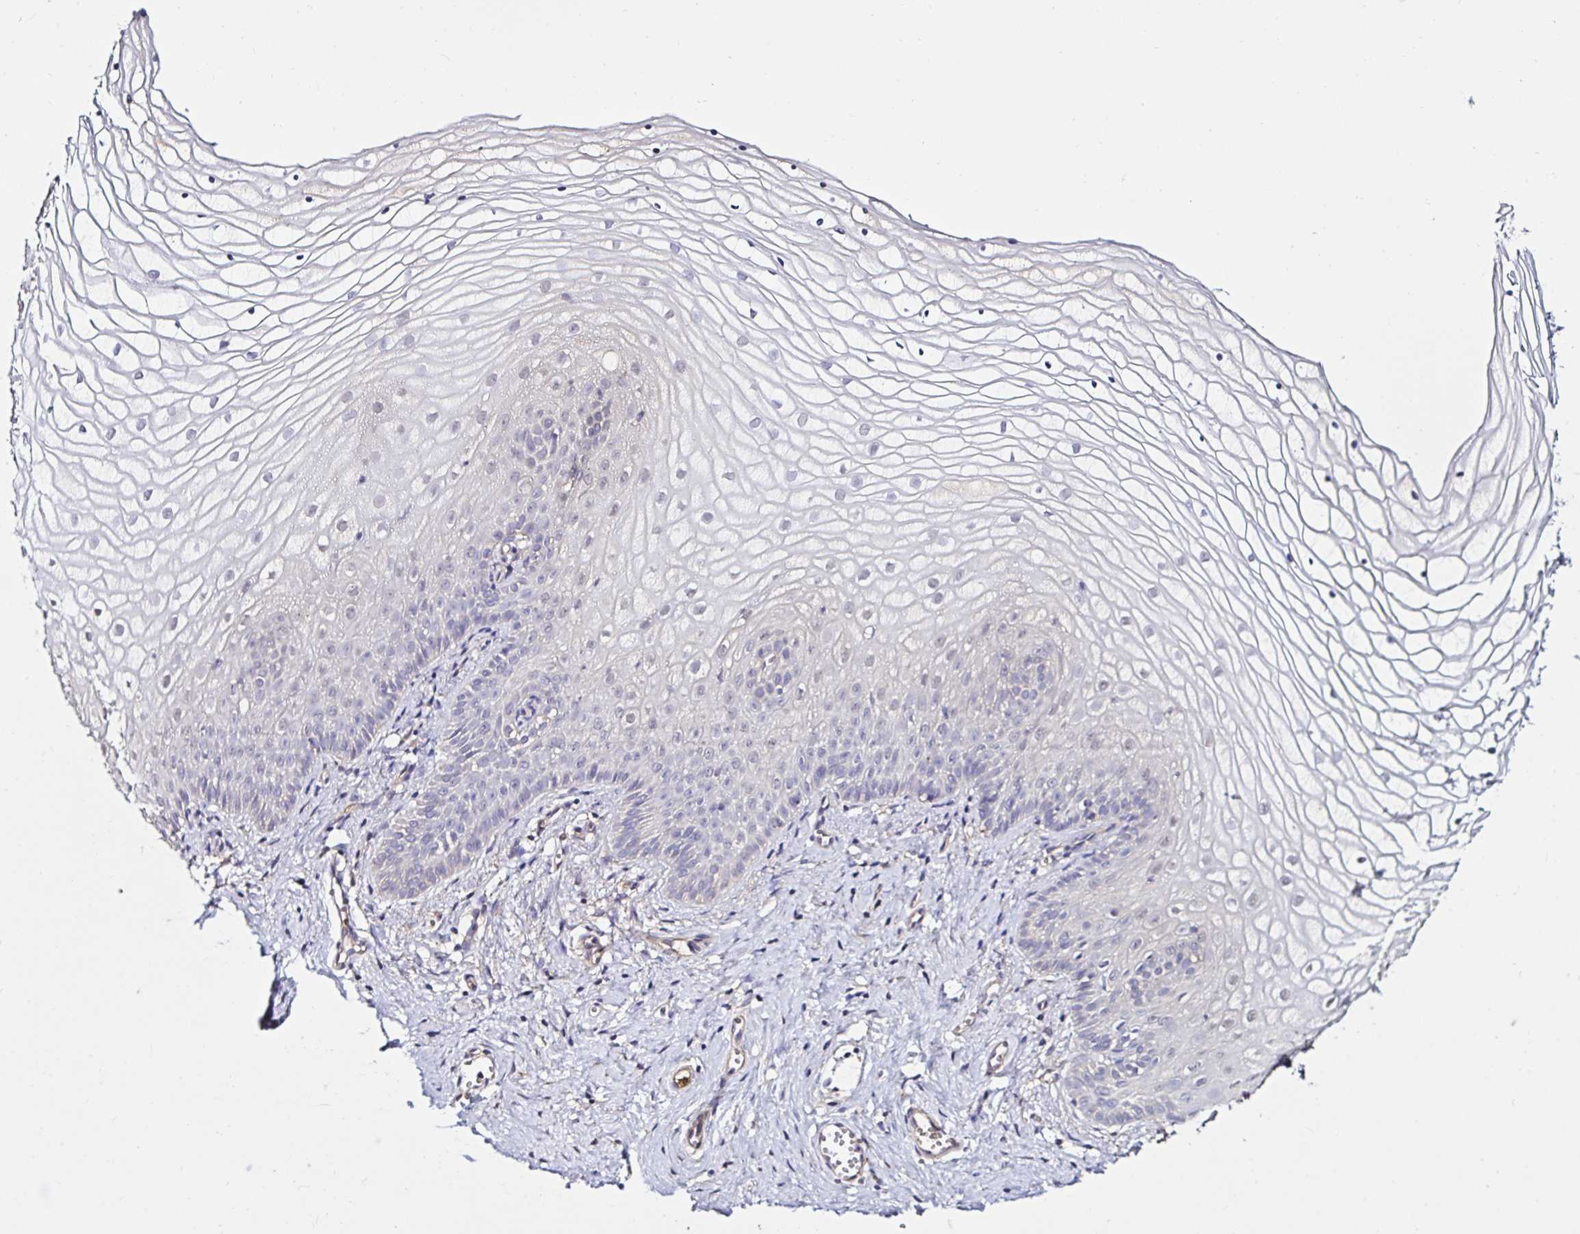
{"staining": {"intensity": "weak", "quantity": "<25%", "location": "nuclear"}, "tissue": "vagina", "cell_type": "Squamous epithelial cells", "image_type": "normal", "snomed": [{"axis": "morphology", "description": "Normal tissue, NOS"}, {"axis": "topography", "description": "Vagina"}], "caption": "An IHC micrograph of normal vagina is shown. There is no staining in squamous epithelial cells of vagina. (Immunohistochemistry (ihc), brightfield microscopy, high magnification).", "gene": "RSRP1", "patient": {"sex": "female", "age": 56}}